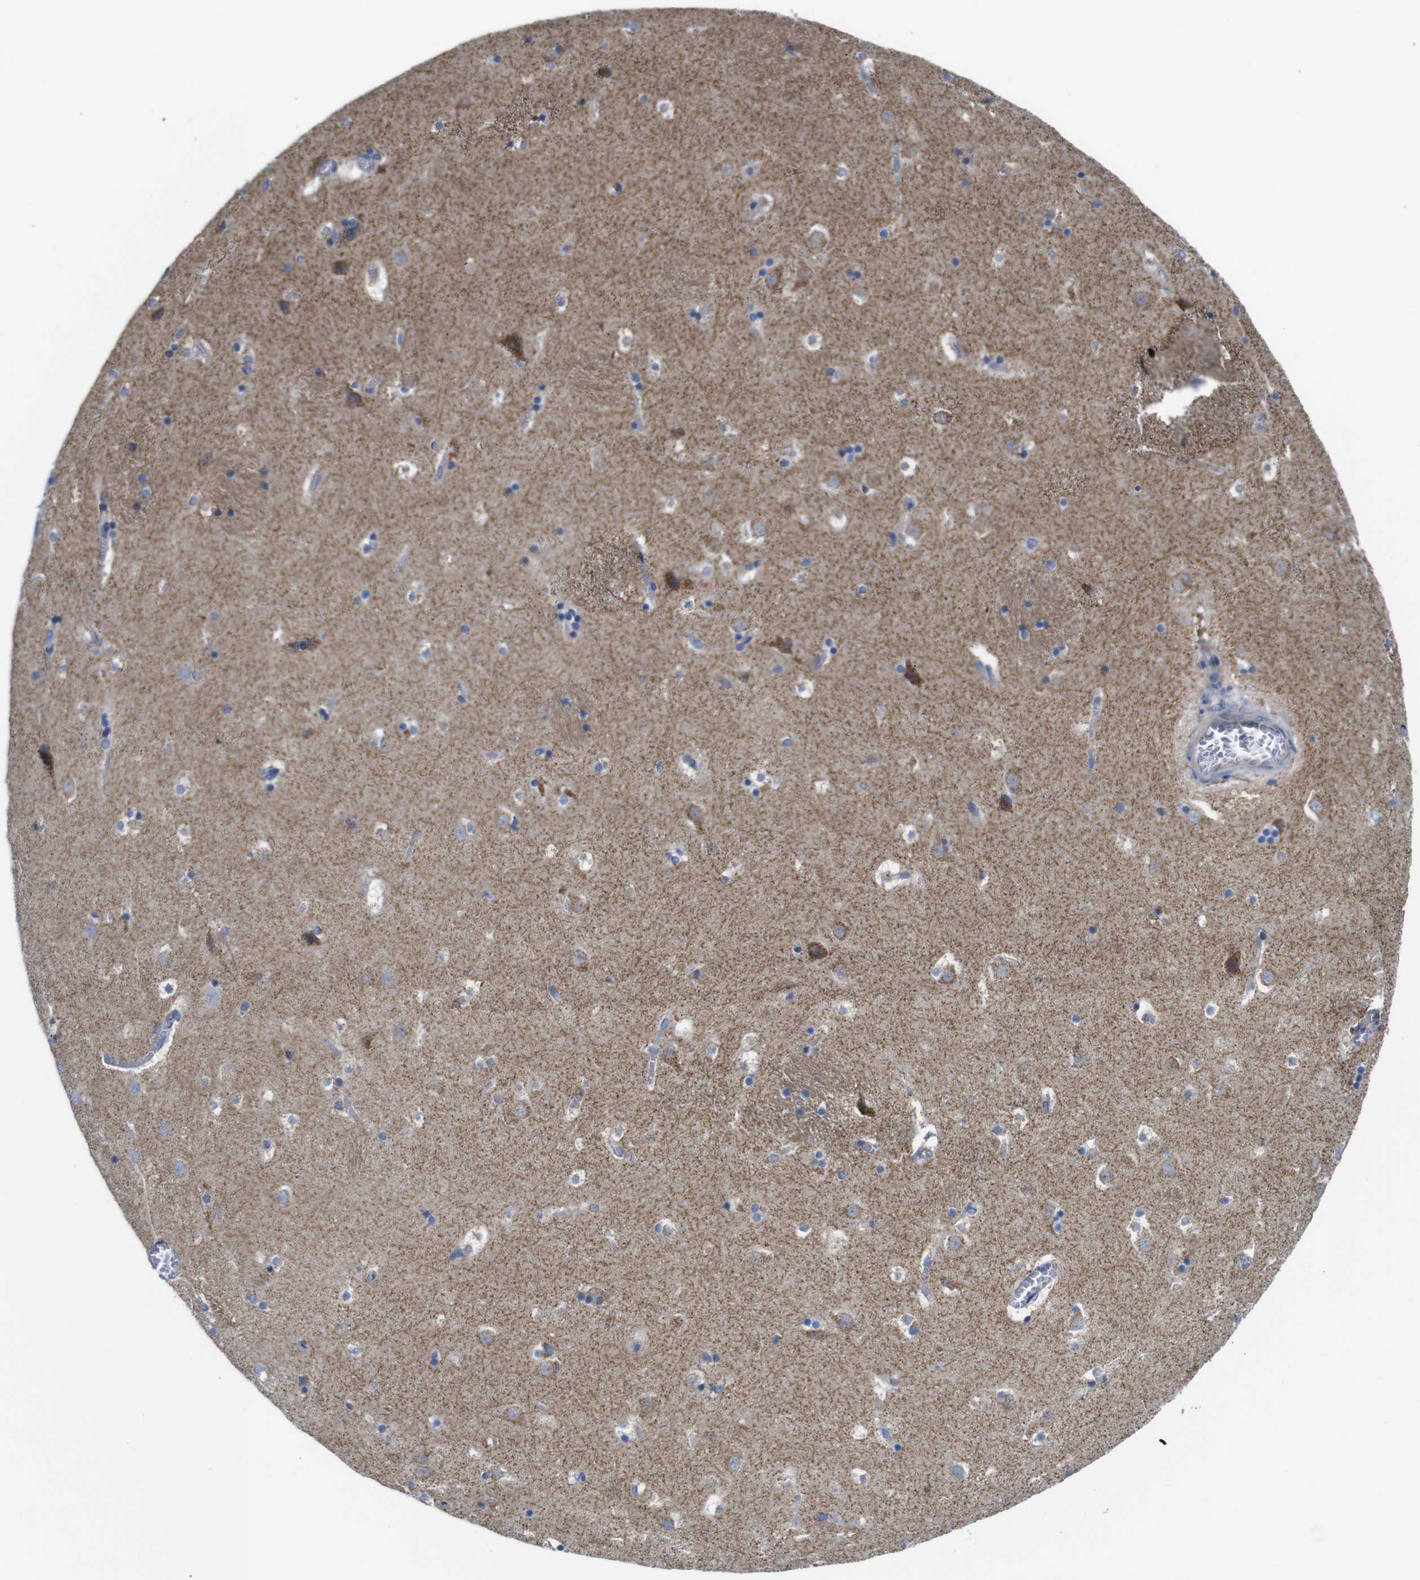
{"staining": {"intensity": "negative", "quantity": "none", "location": "none"}, "tissue": "caudate", "cell_type": "Glial cells", "image_type": "normal", "snomed": [{"axis": "morphology", "description": "Normal tissue, NOS"}, {"axis": "topography", "description": "Lateral ventricle wall"}], "caption": "Immunohistochemistry (IHC) of unremarkable human caudate displays no staining in glial cells.", "gene": "PDCD1LG2", "patient": {"sex": "male", "age": 45}}